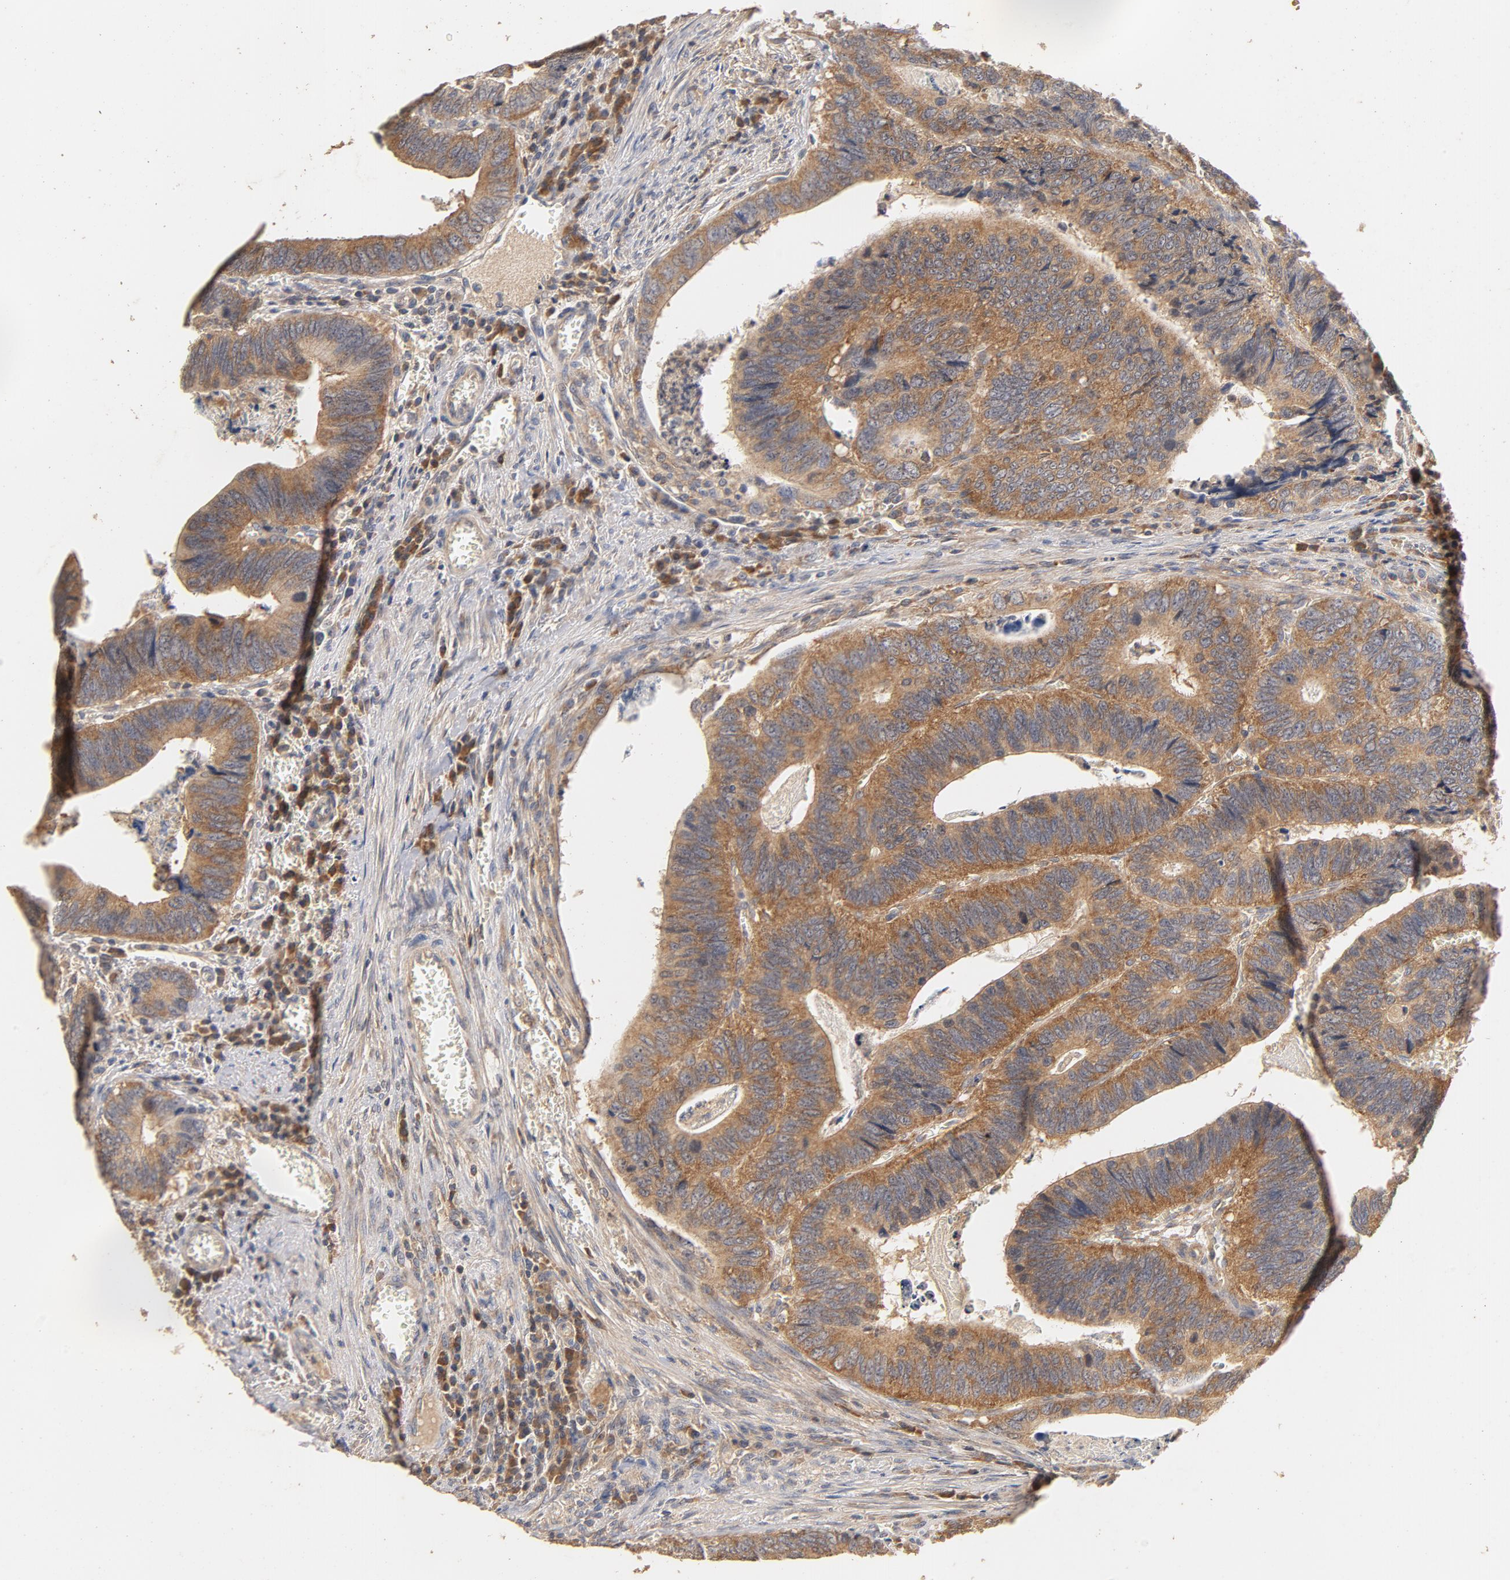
{"staining": {"intensity": "moderate", "quantity": ">75%", "location": "cytoplasmic/membranous"}, "tissue": "colorectal cancer", "cell_type": "Tumor cells", "image_type": "cancer", "snomed": [{"axis": "morphology", "description": "Adenocarcinoma, NOS"}, {"axis": "topography", "description": "Colon"}], "caption": "Human colorectal cancer (adenocarcinoma) stained with a protein marker displays moderate staining in tumor cells.", "gene": "DDX6", "patient": {"sex": "male", "age": 72}}